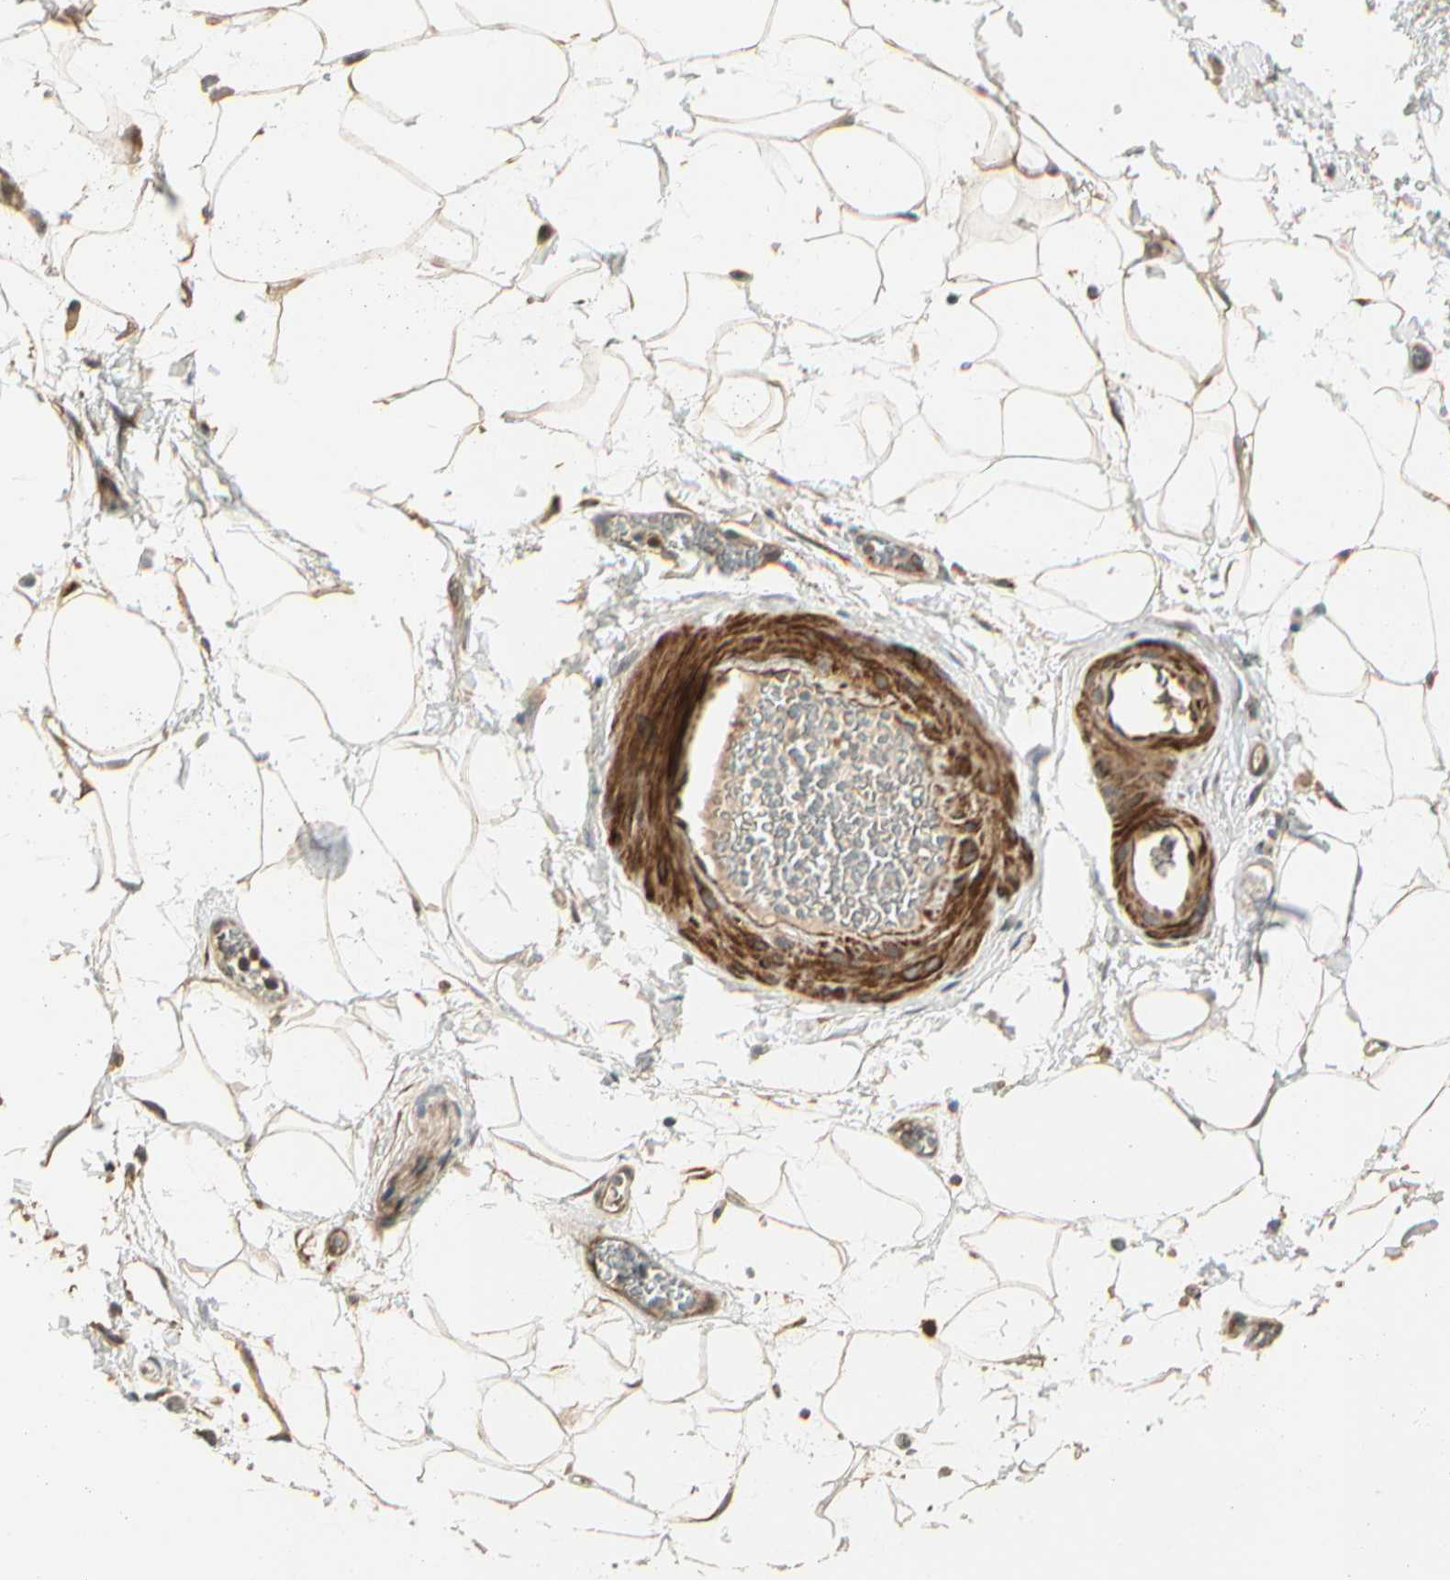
{"staining": {"intensity": "moderate", "quantity": "25%-75%", "location": "cytoplasmic/membranous"}, "tissue": "adipose tissue", "cell_type": "Adipocytes", "image_type": "normal", "snomed": [{"axis": "morphology", "description": "Normal tissue, NOS"}, {"axis": "topography", "description": "Soft tissue"}], "caption": "Immunohistochemistry image of normal adipose tissue: adipose tissue stained using immunohistochemistry (IHC) shows medium levels of moderate protein expression localized specifically in the cytoplasmic/membranous of adipocytes, appearing as a cytoplasmic/membranous brown color.", "gene": "ACVR1", "patient": {"sex": "male", "age": 72}}